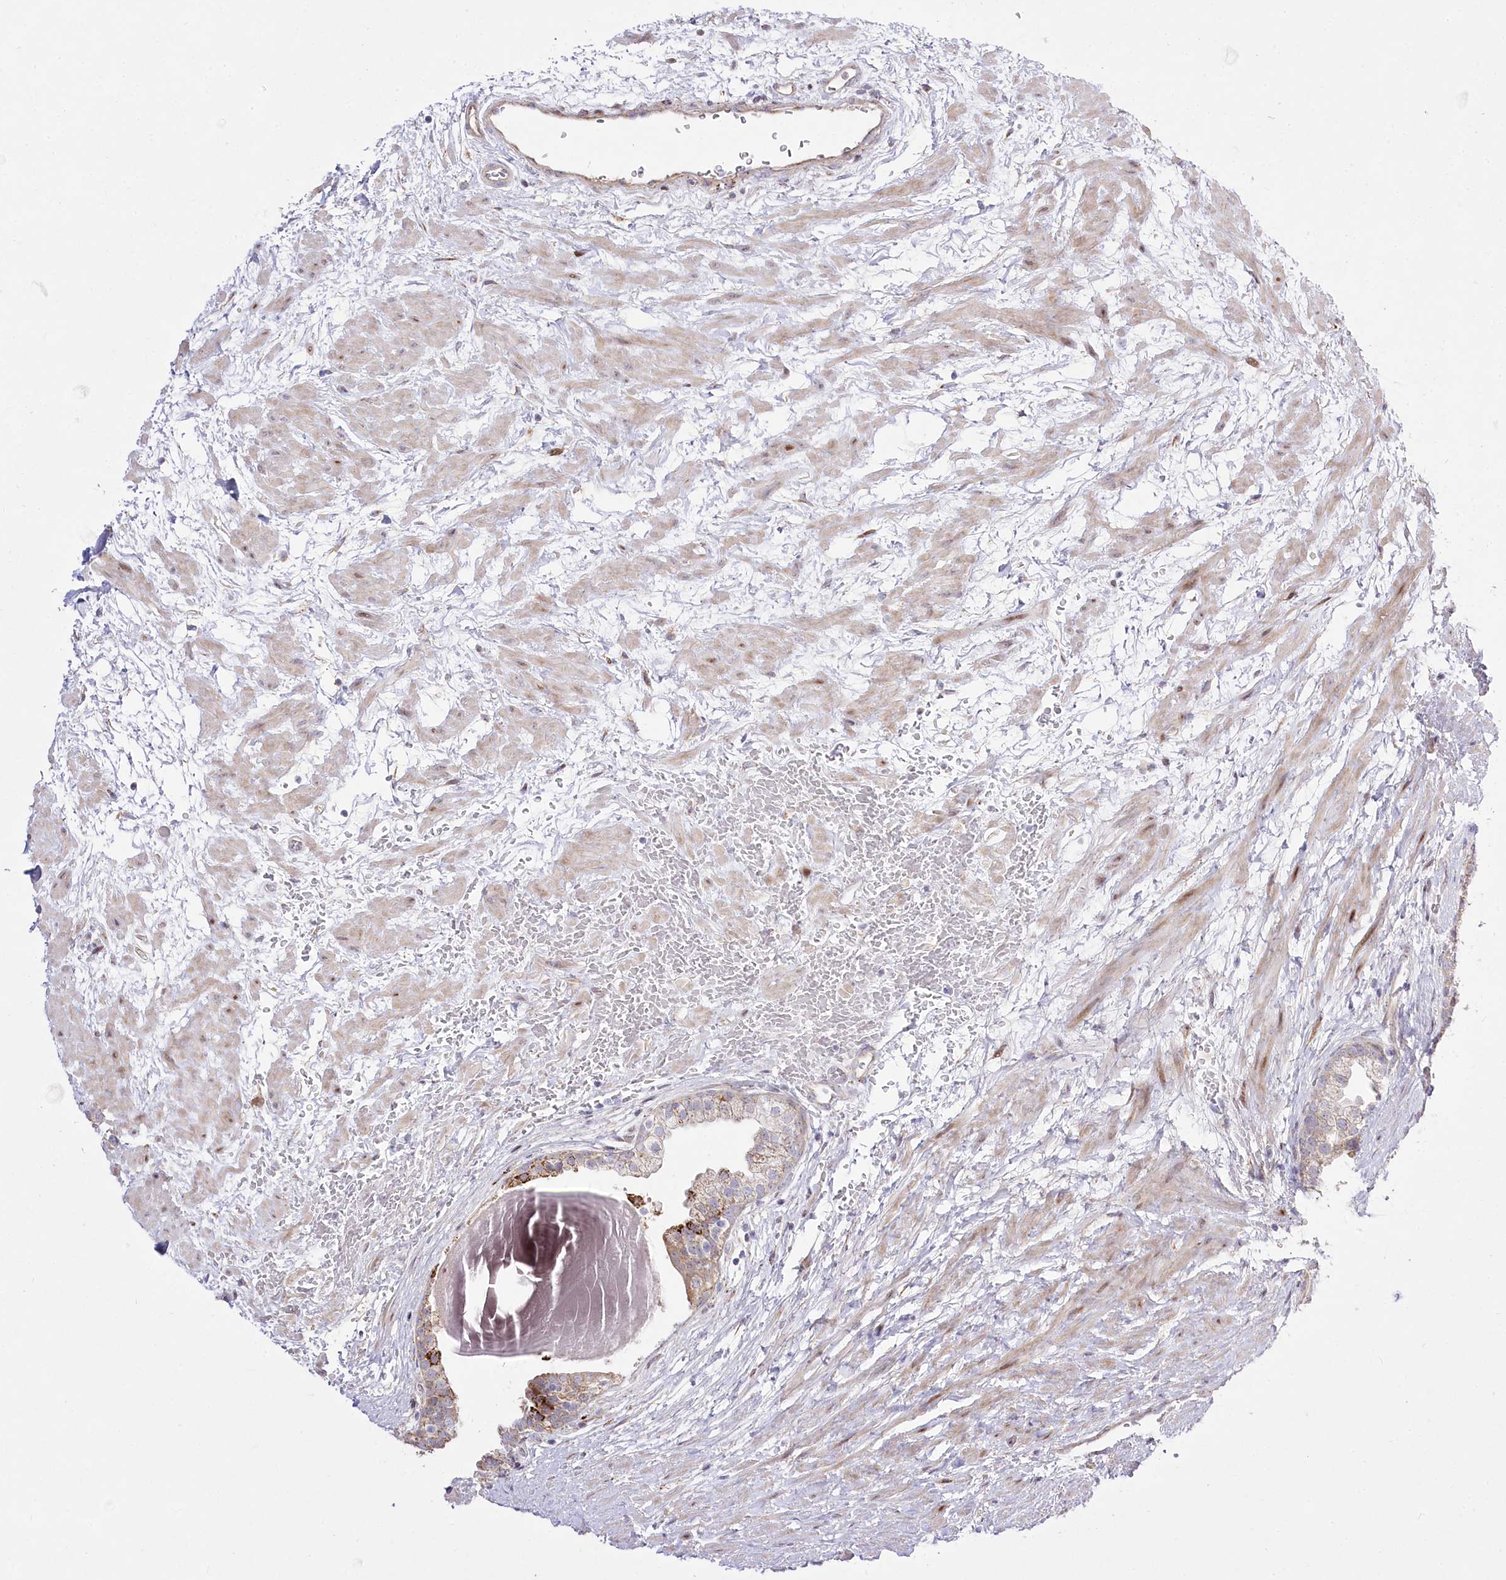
{"staining": {"intensity": "moderate", "quantity": "<25%", "location": "cytoplasmic/membranous"}, "tissue": "prostate", "cell_type": "Glandular cells", "image_type": "normal", "snomed": [{"axis": "morphology", "description": "Normal tissue, NOS"}, {"axis": "topography", "description": "Prostate"}], "caption": "An image of human prostate stained for a protein demonstrates moderate cytoplasmic/membranous brown staining in glandular cells. Using DAB (brown) and hematoxylin (blue) stains, captured at high magnification using brightfield microscopy.", "gene": "CEP164", "patient": {"sex": "male", "age": 48}}